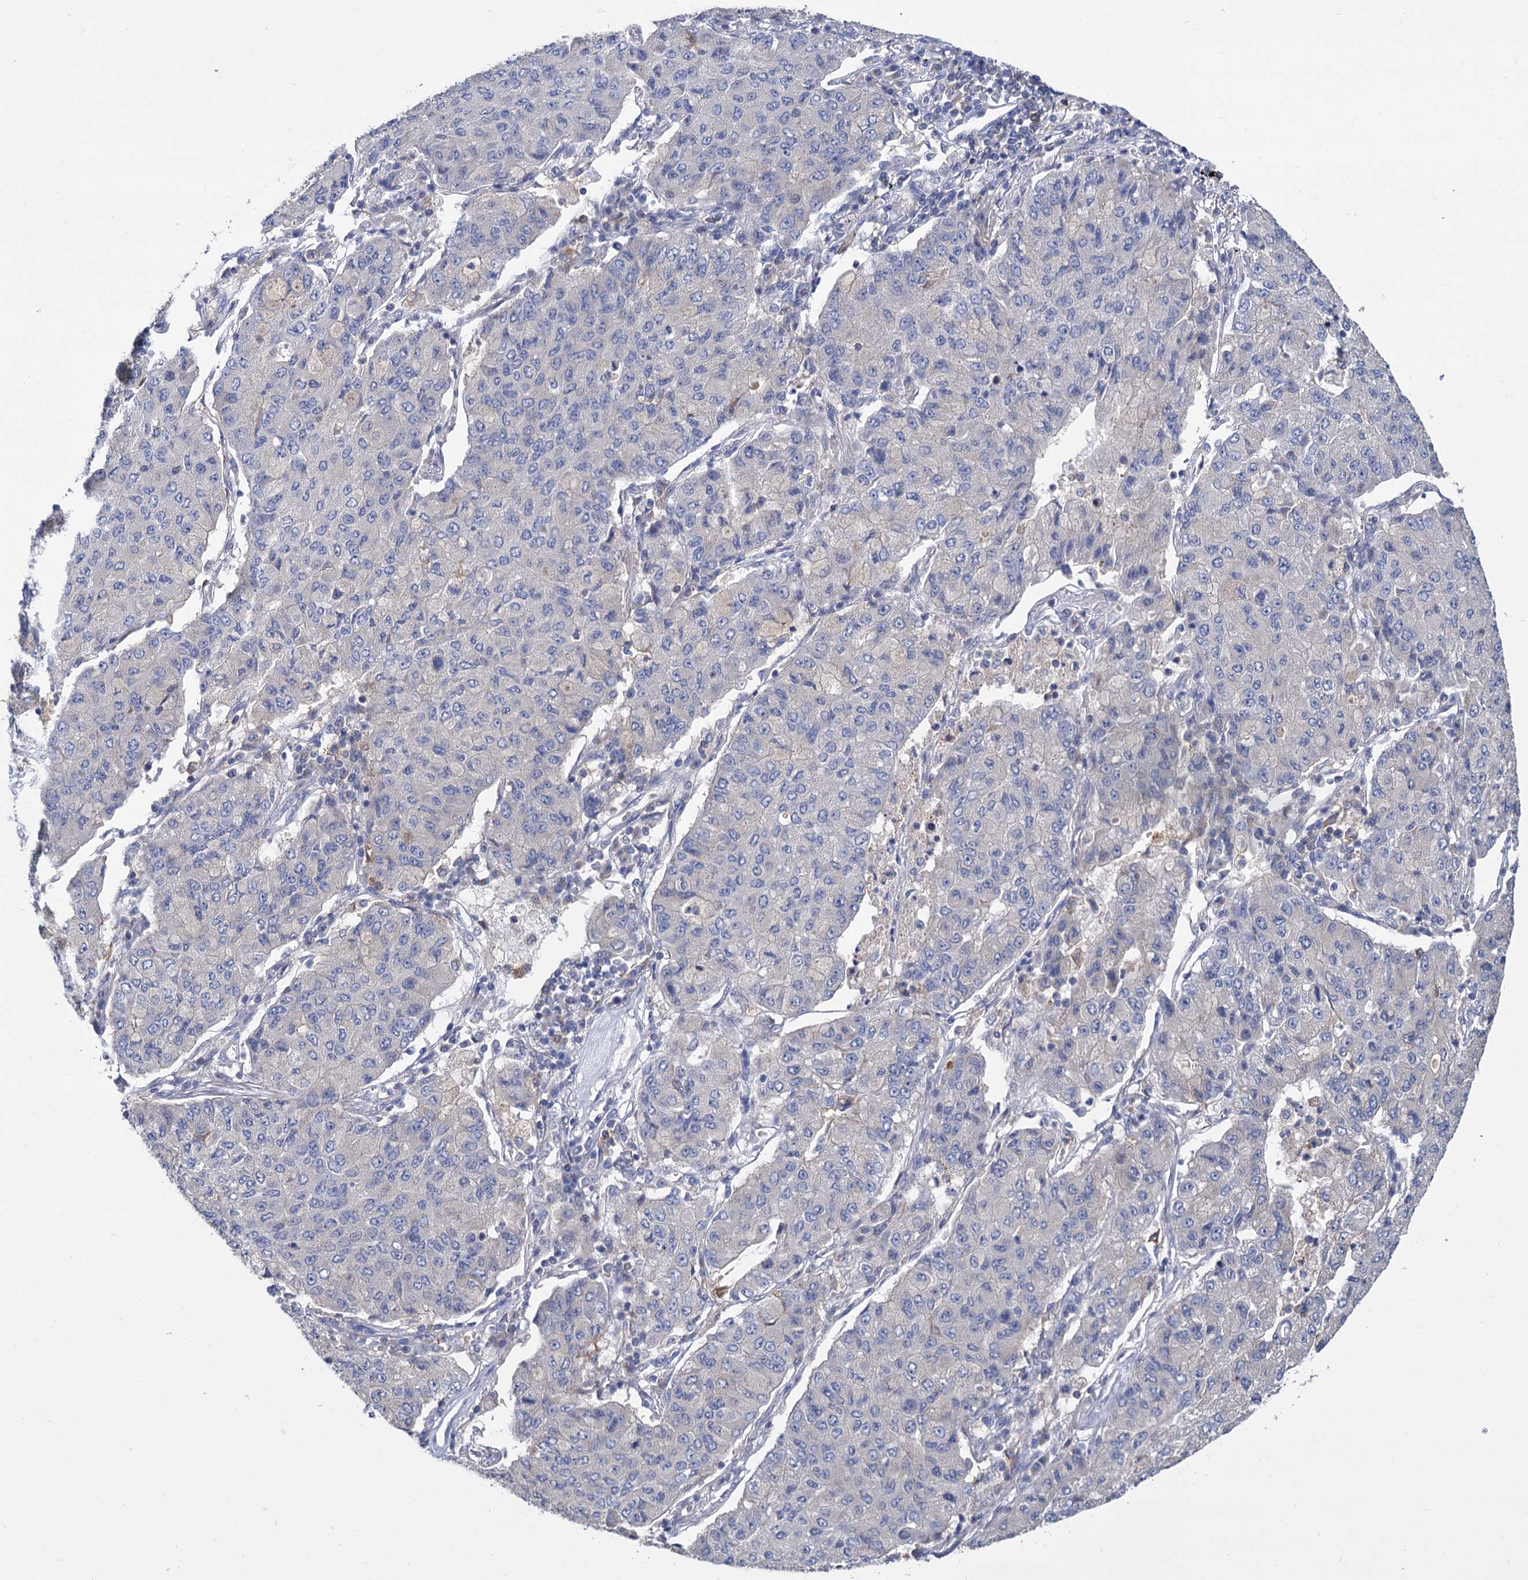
{"staining": {"intensity": "negative", "quantity": "none", "location": "none"}, "tissue": "lung cancer", "cell_type": "Tumor cells", "image_type": "cancer", "snomed": [{"axis": "morphology", "description": "Squamous cell carcinoma, NOS"}, {"axis": "topography", "description": "Lung"}], "caption": "DAB immunohistochemical staining of lung squamous cell carcinoma reveals no significant staining in tumor cells.", "gene": "GCLC", "patient": {"sex": "male", "age": 74}}